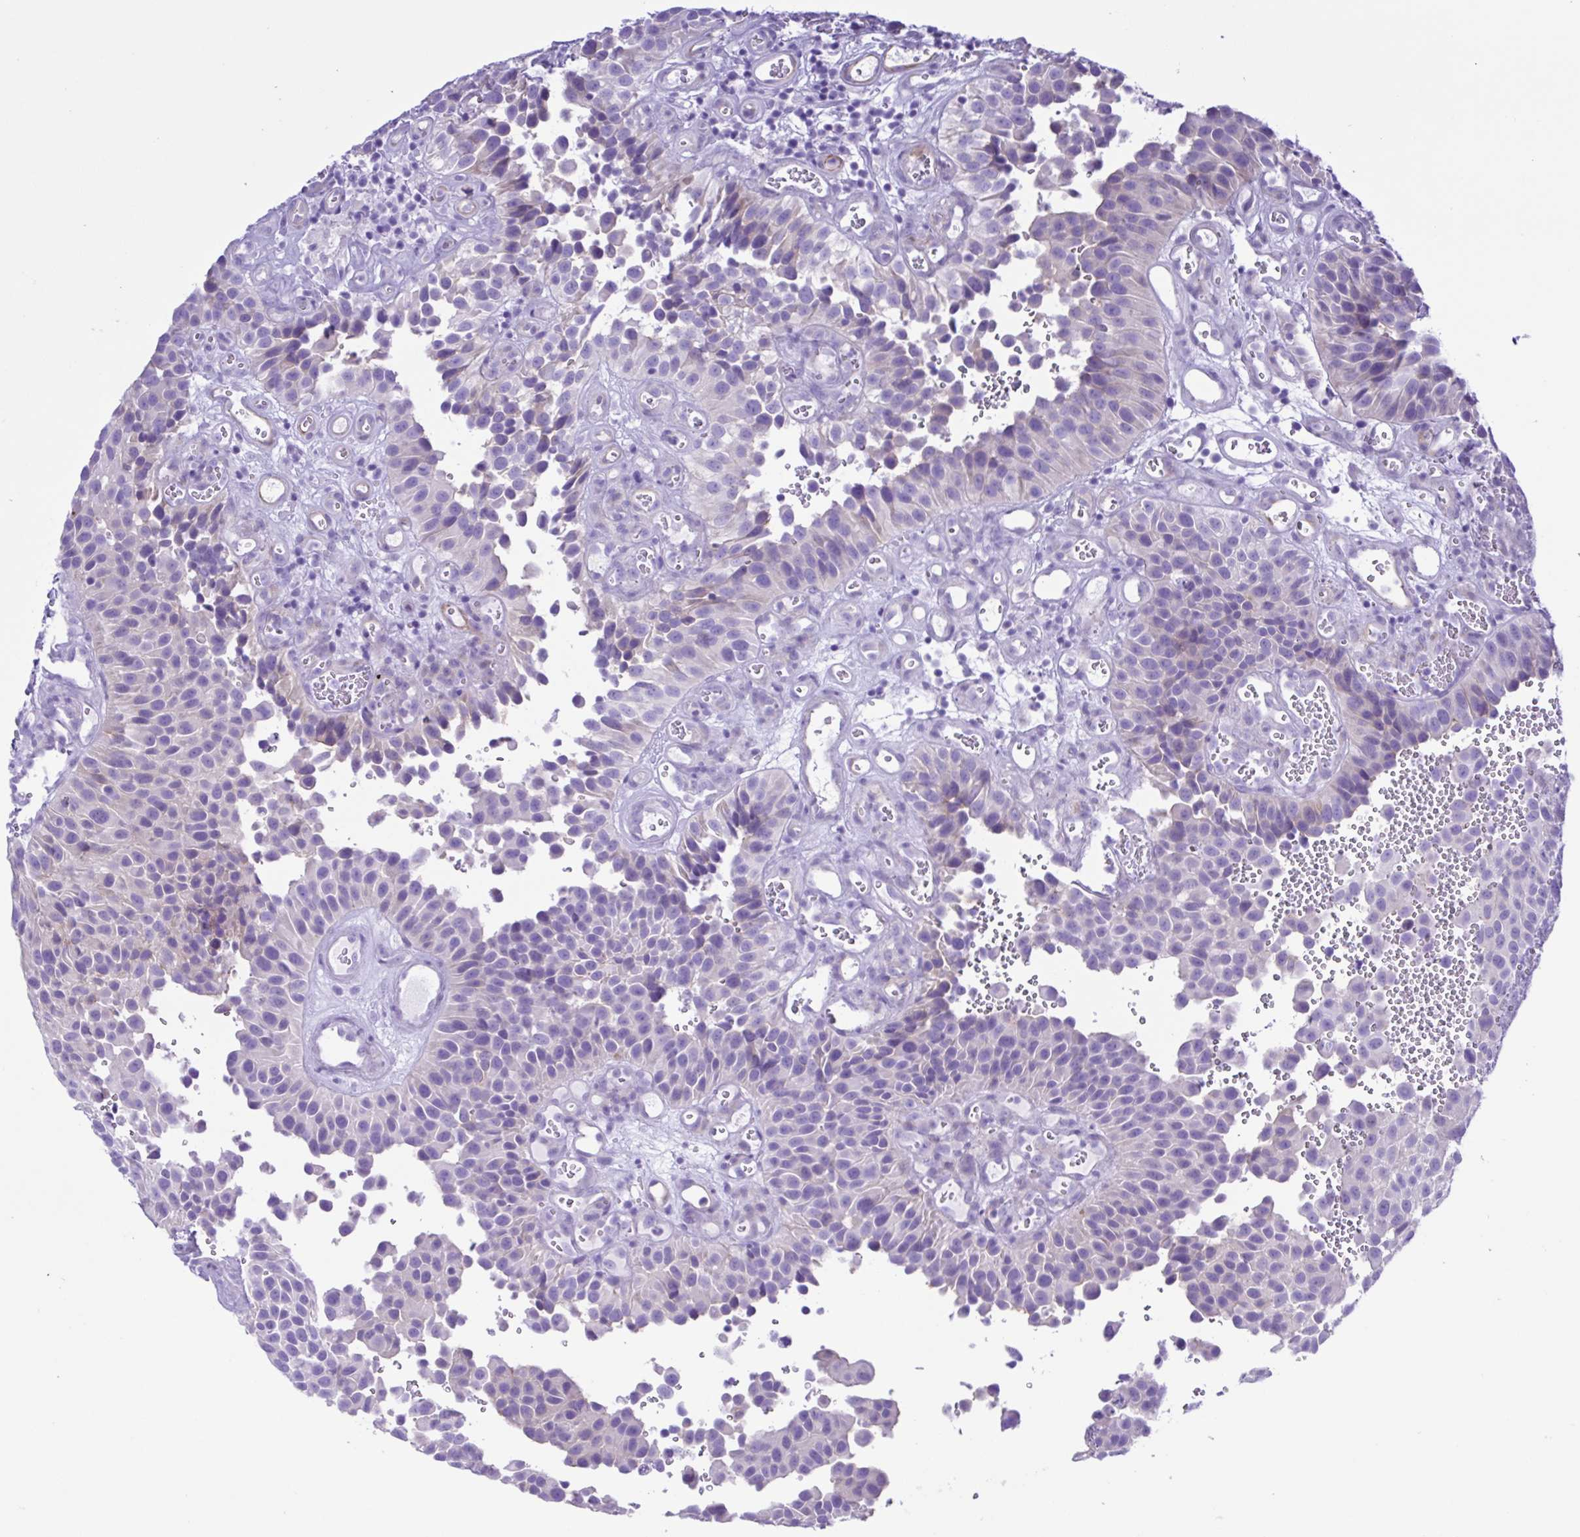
{"staining": {"intensity": "negative", "quantity": "none", "location": "none"}, "tissue": "urothelial cancer", "cell_type": "Tumor cells", "image_type": "cancer", "snomed": [{"axis": "morphology", "description": "Urothelial carcinoma, Low grade"}, {"axis": "topography", "description": "Urinary bladder"}], "caption": "This image is of urothelial carcinoma (low-grade) stained with immunohistochemistry to label a protein in brown with the nuclei are counter-stained blue. There is no expression in tumor cells. (DAB IHC, high magnification).", "gene": "CYP11A1", "patient": {"sex": "male", "age": 76}}